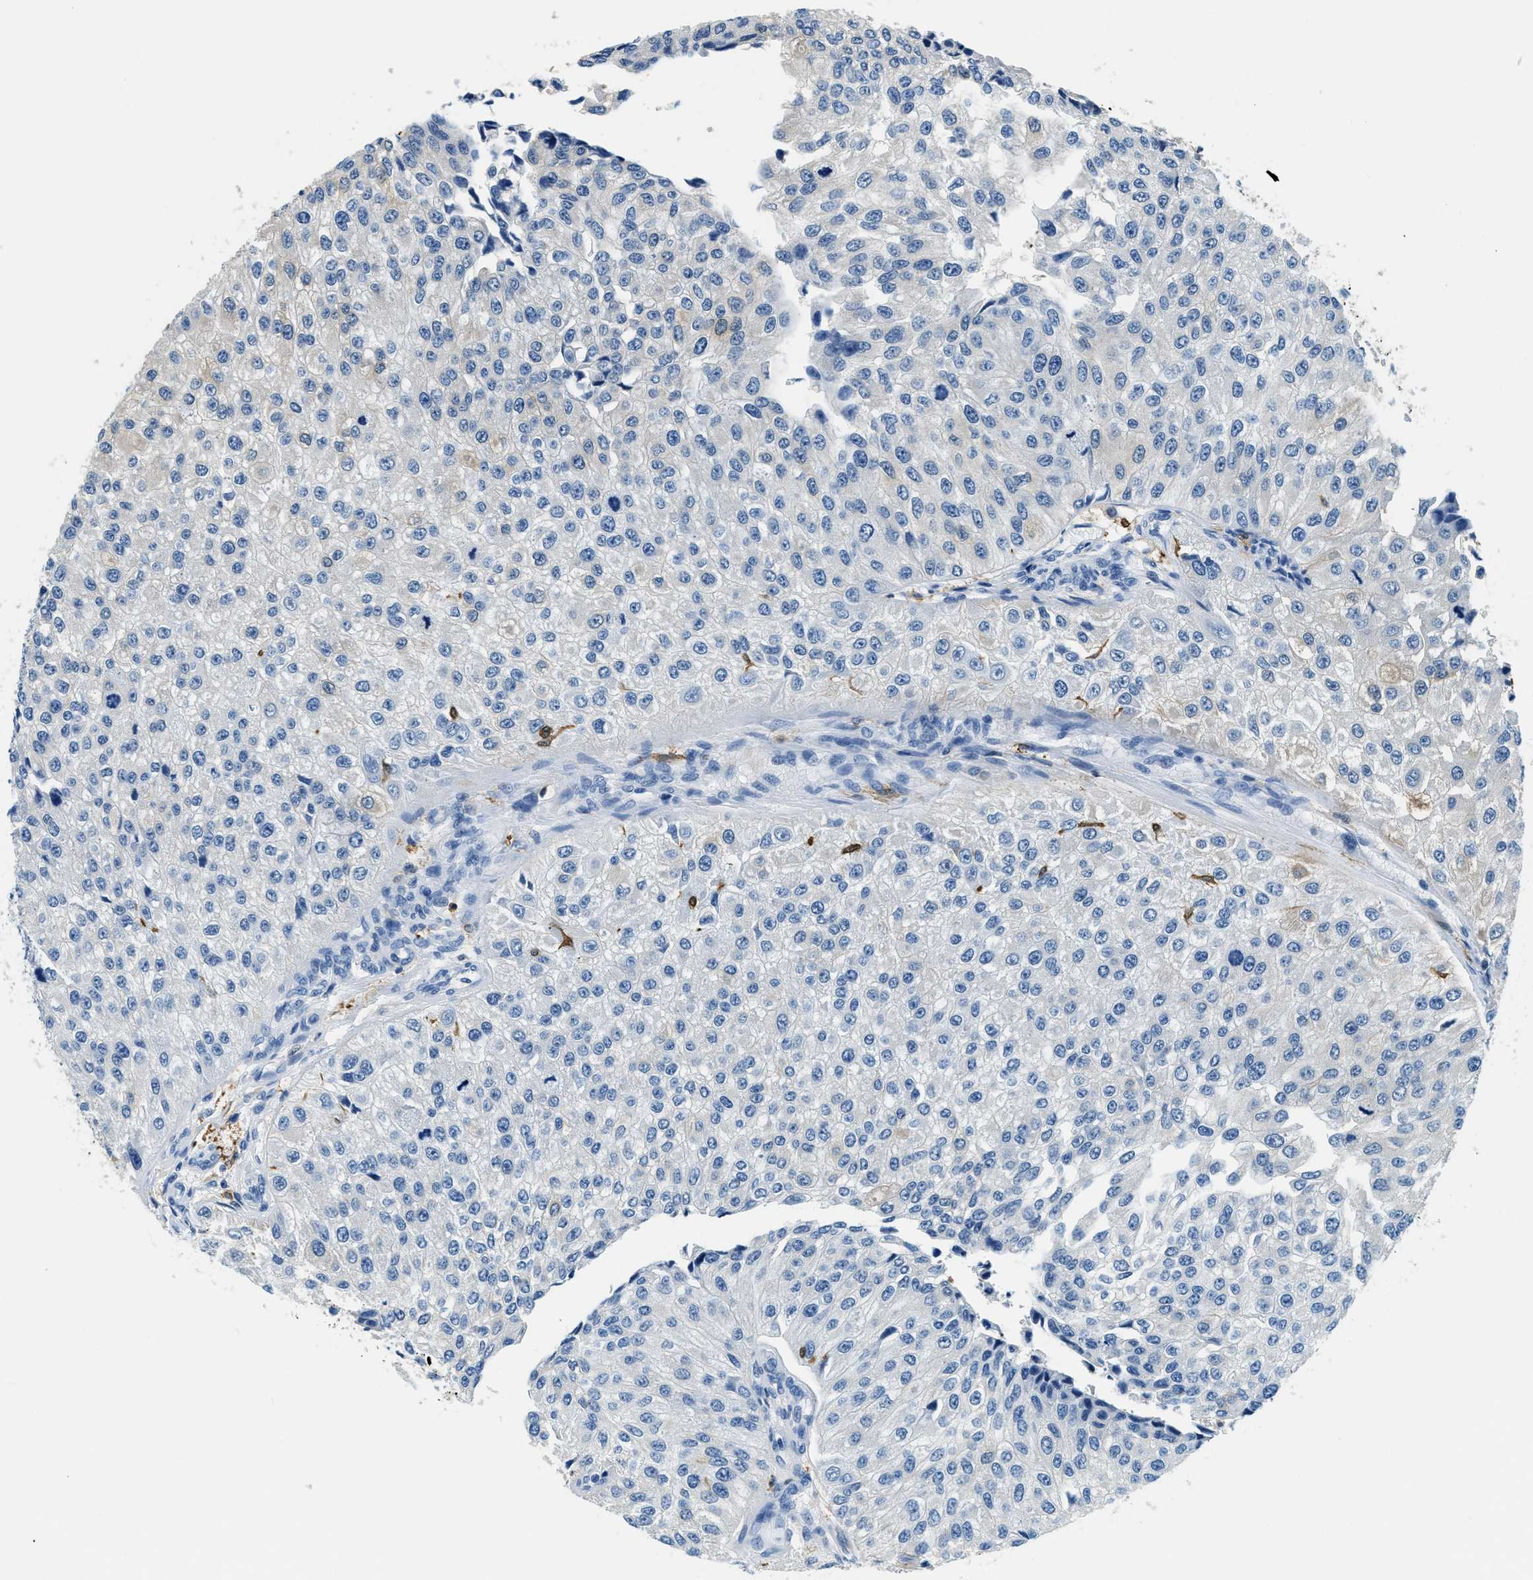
{"staining": {"intensity": "negative", "quantity": "none", "location": "none"}, "tissue": "urothelial cancer", "cell_type": "Tumor cells", "image_type": "cancer", "snomed": [{"axis": "morphology", "description": "Urothelial carcinoma, High grade"}, {"axis": "topography", "description": "Kidney"}, {"axis": "topography", "description": "Urinary bladder"}], "caption": "The micrograph shows no staining of tumor cells in urothelial cancer.", "gene": "CAPG", "patient": {"sex": "male", "age": 77}}